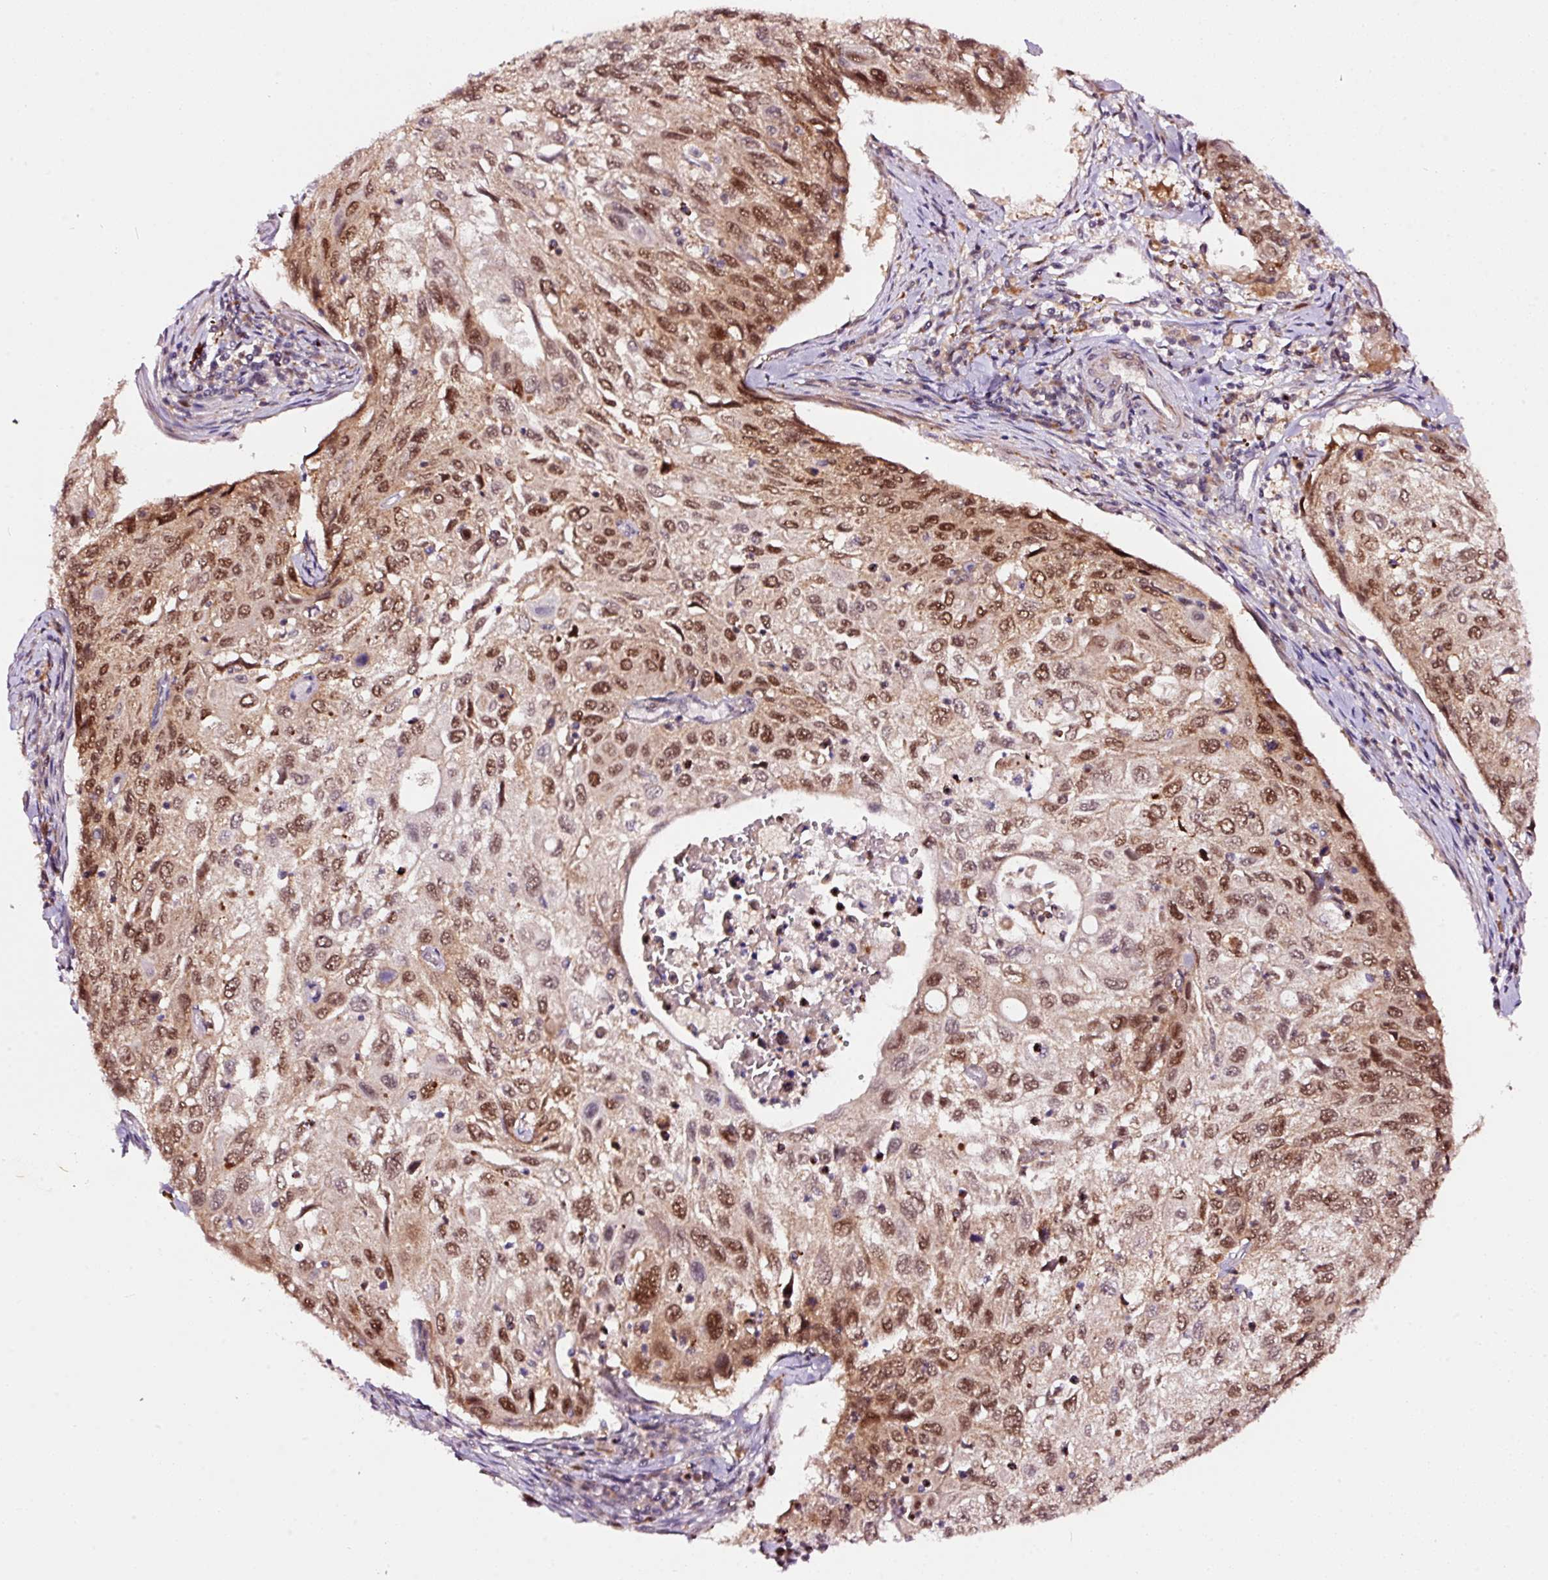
{"staining": {"intensity": "moderate", "quantity": ">75%", "location": "nuclear"}, "tissue": "cervical cancer", "cell_type": "Tumor cells", "image_type": "cancer", "snomed": [{"axis": "morphology", "description": "Squamous cell carcinoma, NOS"}, {"axis": "topography", "description": "Cervix"}], "caption": "Squamous cell carcinoma (cervical) stained for a protein exhibits moderate nuclear positivity in tumor cells.", "gene": "RFC4", "patient": {"sex": "female", "age": 70}}